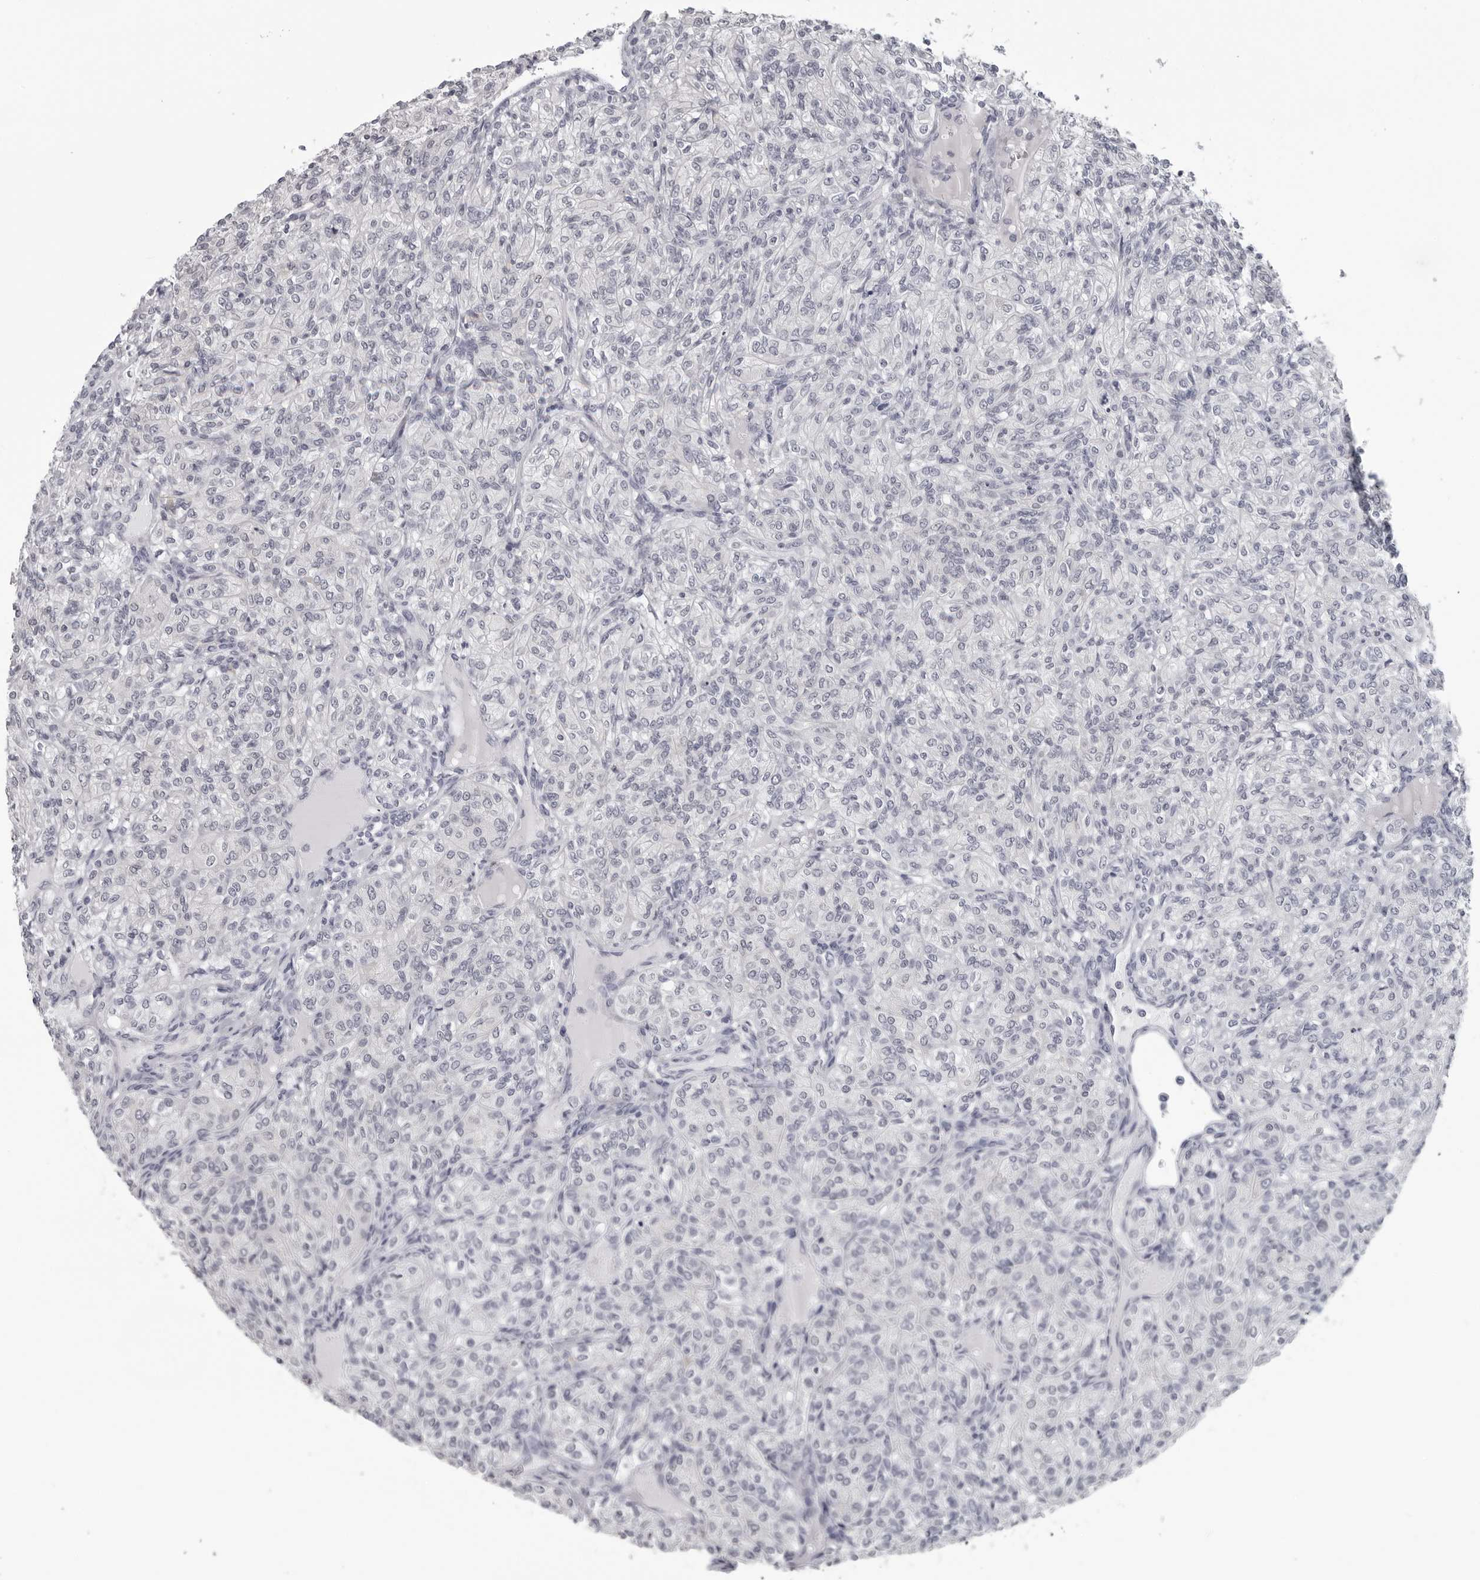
{"staining": {"intensity": "negative", "quantity": "none", "location": "none"}, "tissue": "renal cancer", "cell_type": "Tumor cells", "image_type": "cancer", "snomed": [{"axis": "morphology", "description": "Adenocarcinoma, NOS"}, {"axis": "topography", "description": "Kidney"}], "caption": "The image exhibits no significant expression in tumor cells of renal cancer (adenocarcinoma). (DAB IHC, high magnification).", "gene": "OPLAH", "patient": {"sex": "male", "age": 77}}